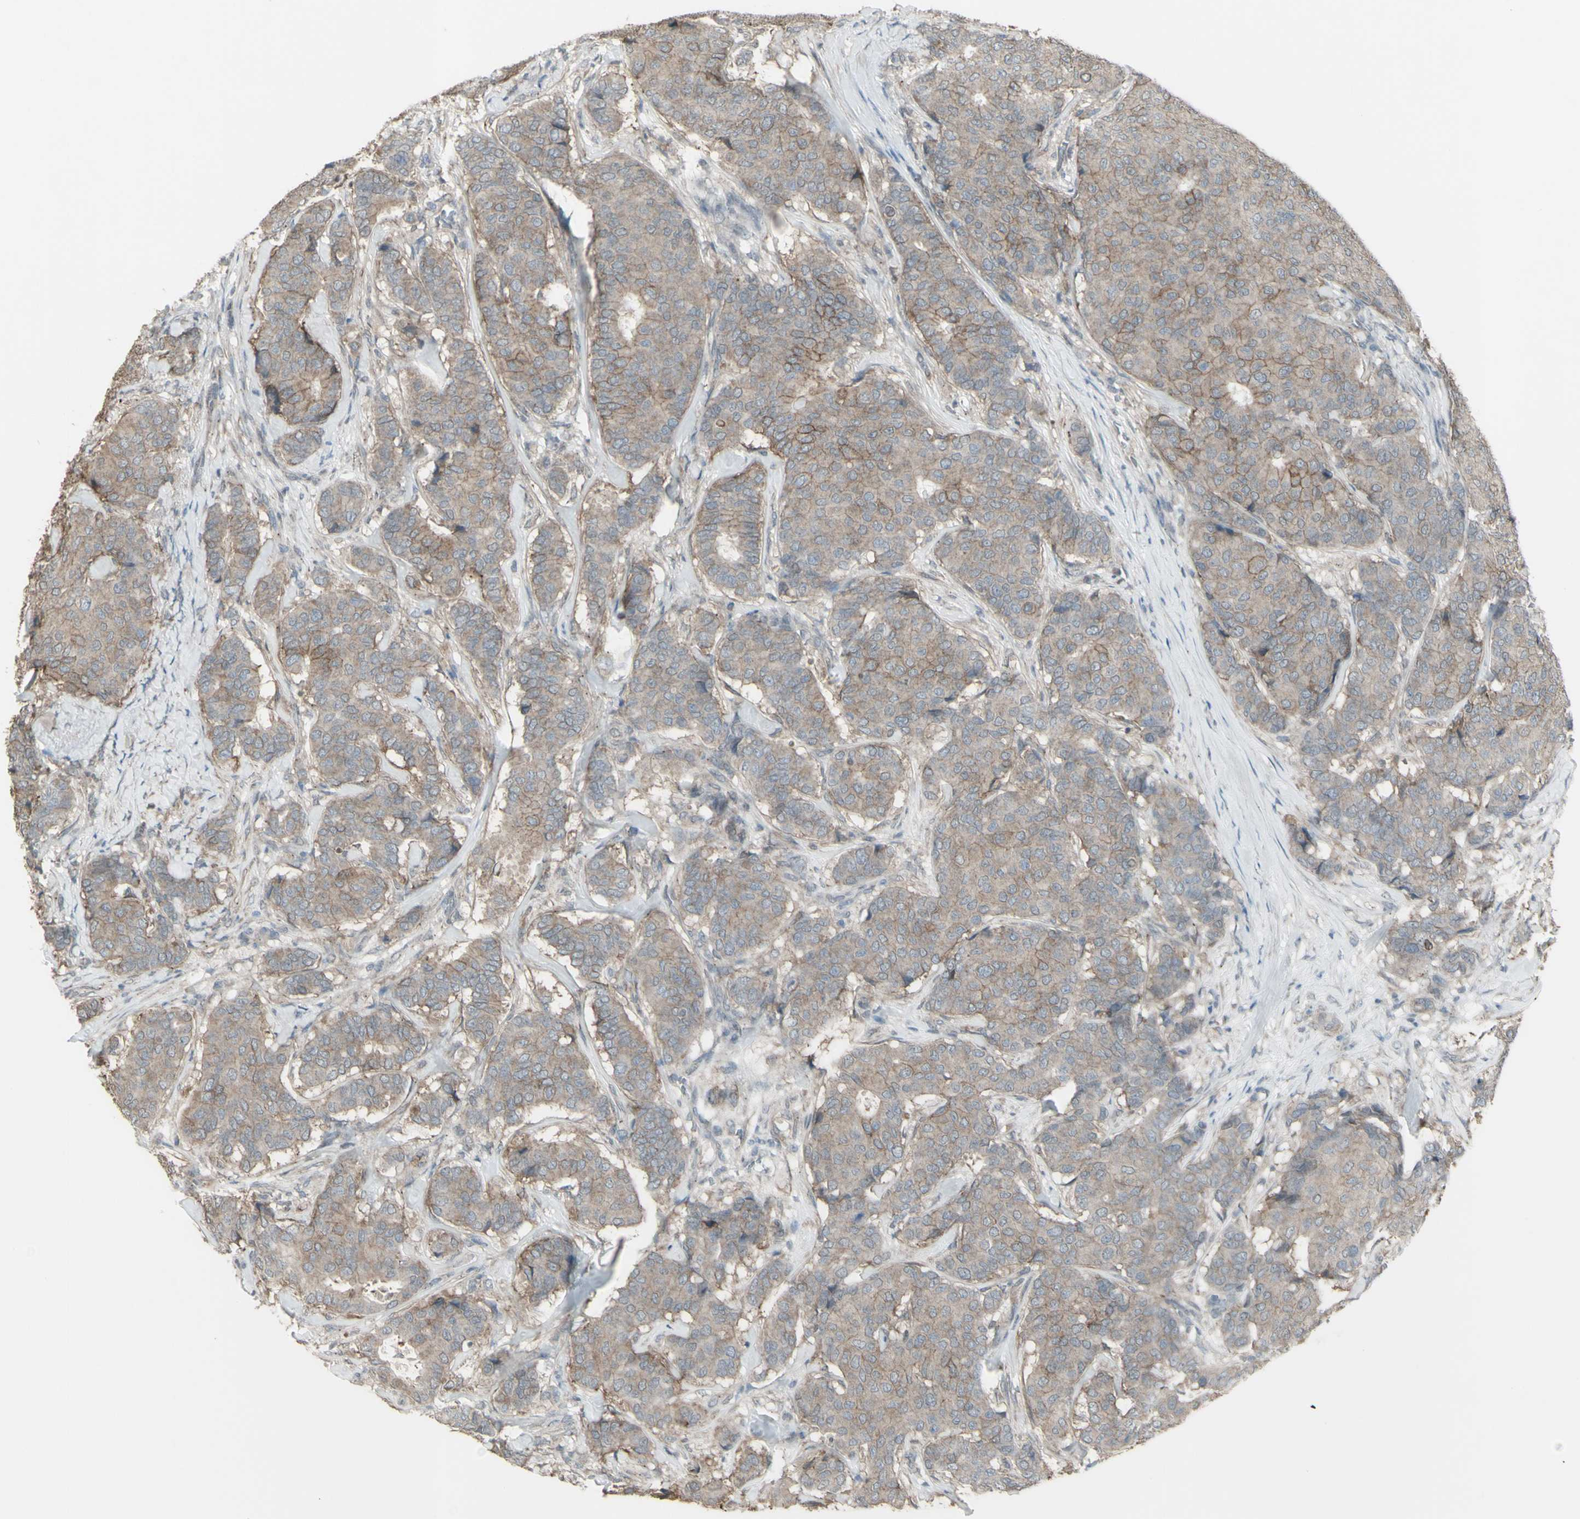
{"staining": {"intensity": "weak", "quantity": ">75%", "location": "cytoplasmic/membranous"}, "tissue": "breast cancer", "cell_type": "Tumor cells", "image_type": "cancer", "snomed": [{"axis": "morphology", "description": "Duct carcinoma"}, {"axis": "topography", "description": "Breast"}], "caption": "The photomicrograph shows immunohistochemical staining of breast cancer. There is weak cytoplasmic/membranous positivity is identified in approximately >75% of tumor cells. Nuclei are stained in blue.", "gene": "FXYD3", "patient": {"sex": "female", "age": 75}}